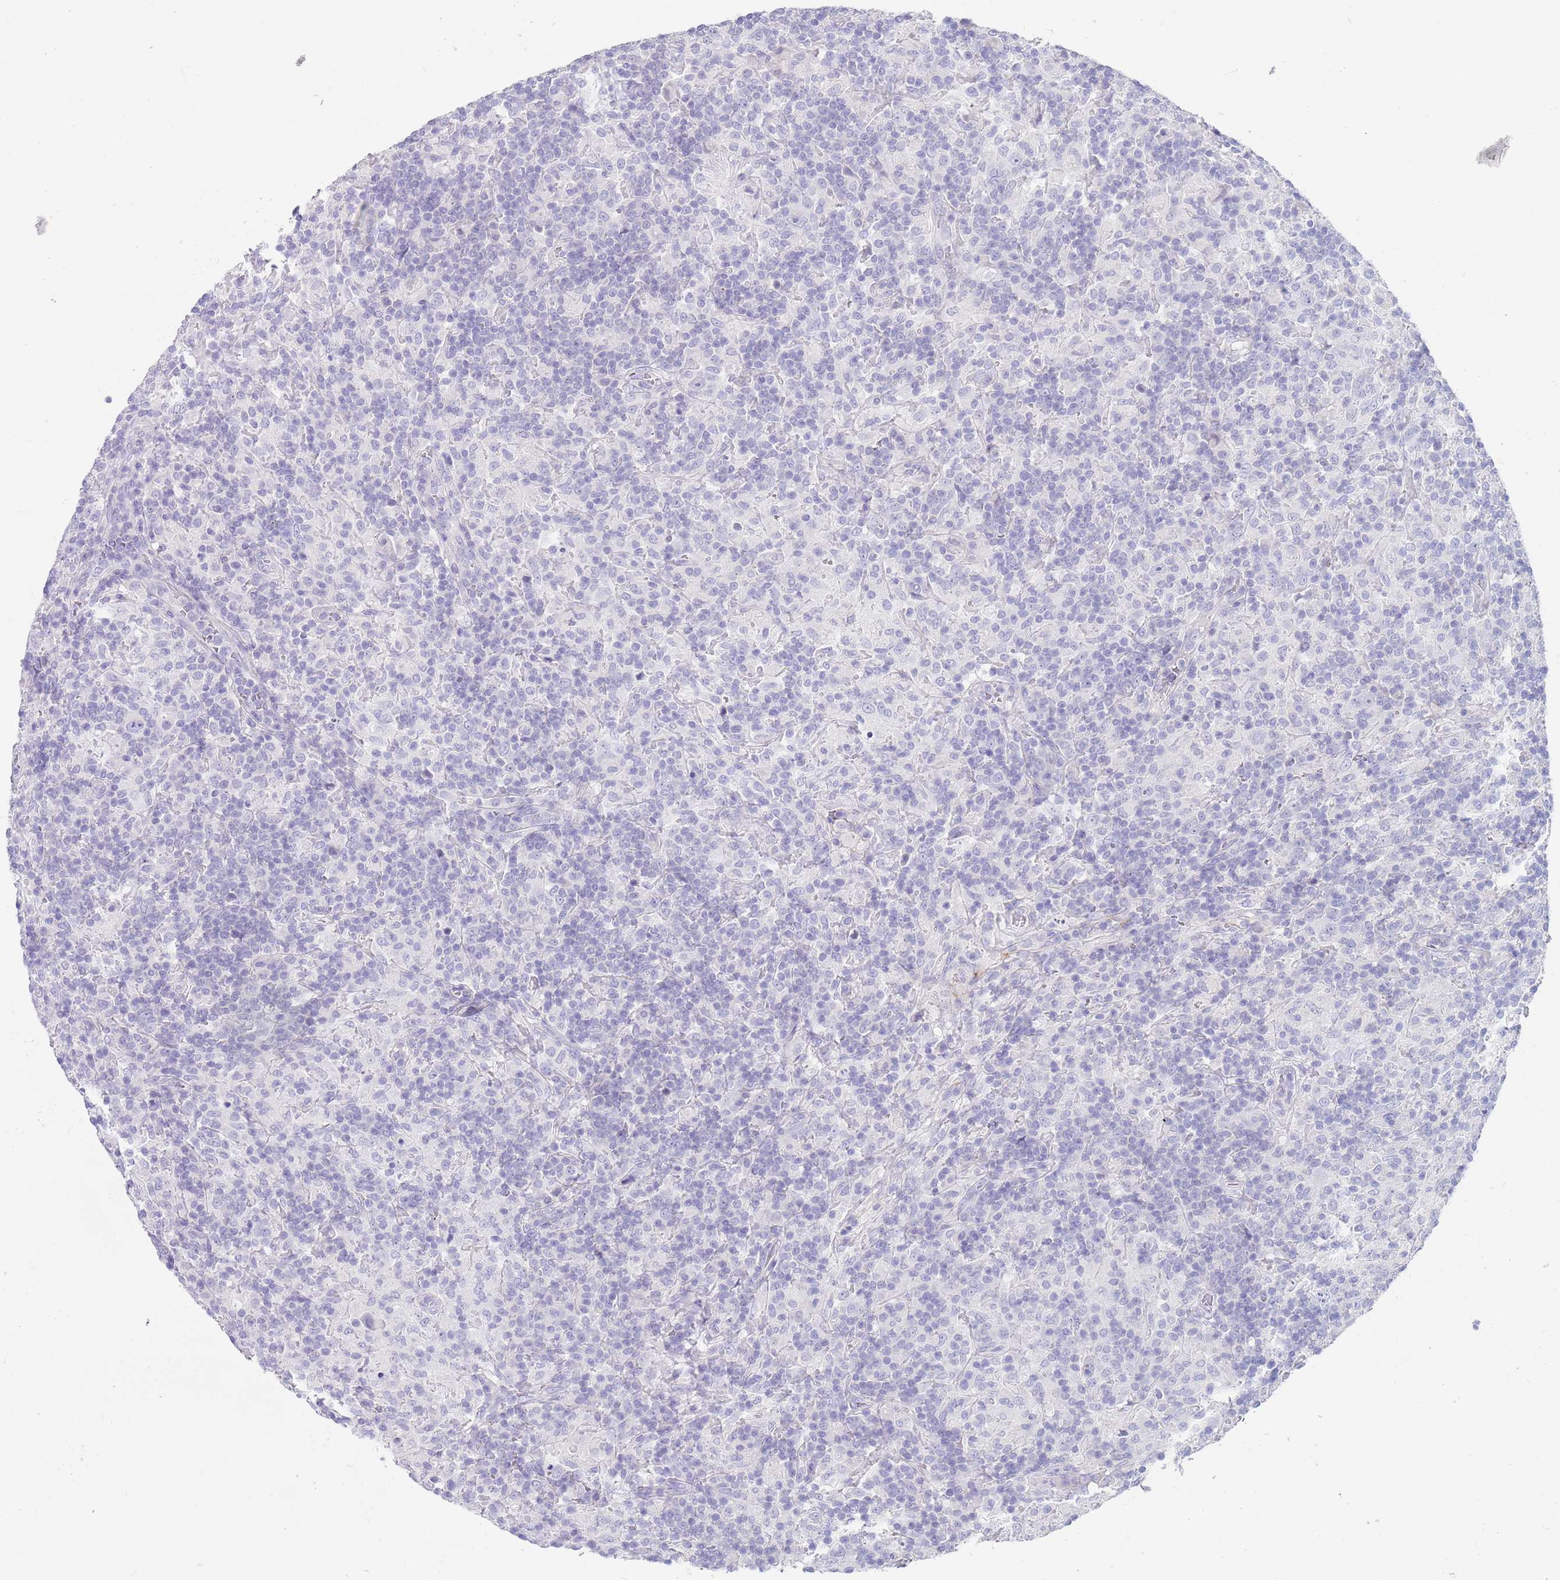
{"staining": {"intensity": "negative", "quantity": "none", "location": "none"}, "tissue": "lymphoma", "cell_type": "Tumor cells", "image_type": "cancer", "snomed": [{"axis": "morphology", "description": "Hodgkin's disease, NOS"}, {"axis": "topography", "description": "Lymph node"}], "caption": "Photomicrograph shows no significant protein positivity in tumor cells of lymphoma.", "gene": "CPXM2", "patient": {"sex": "male", "age": 70}}